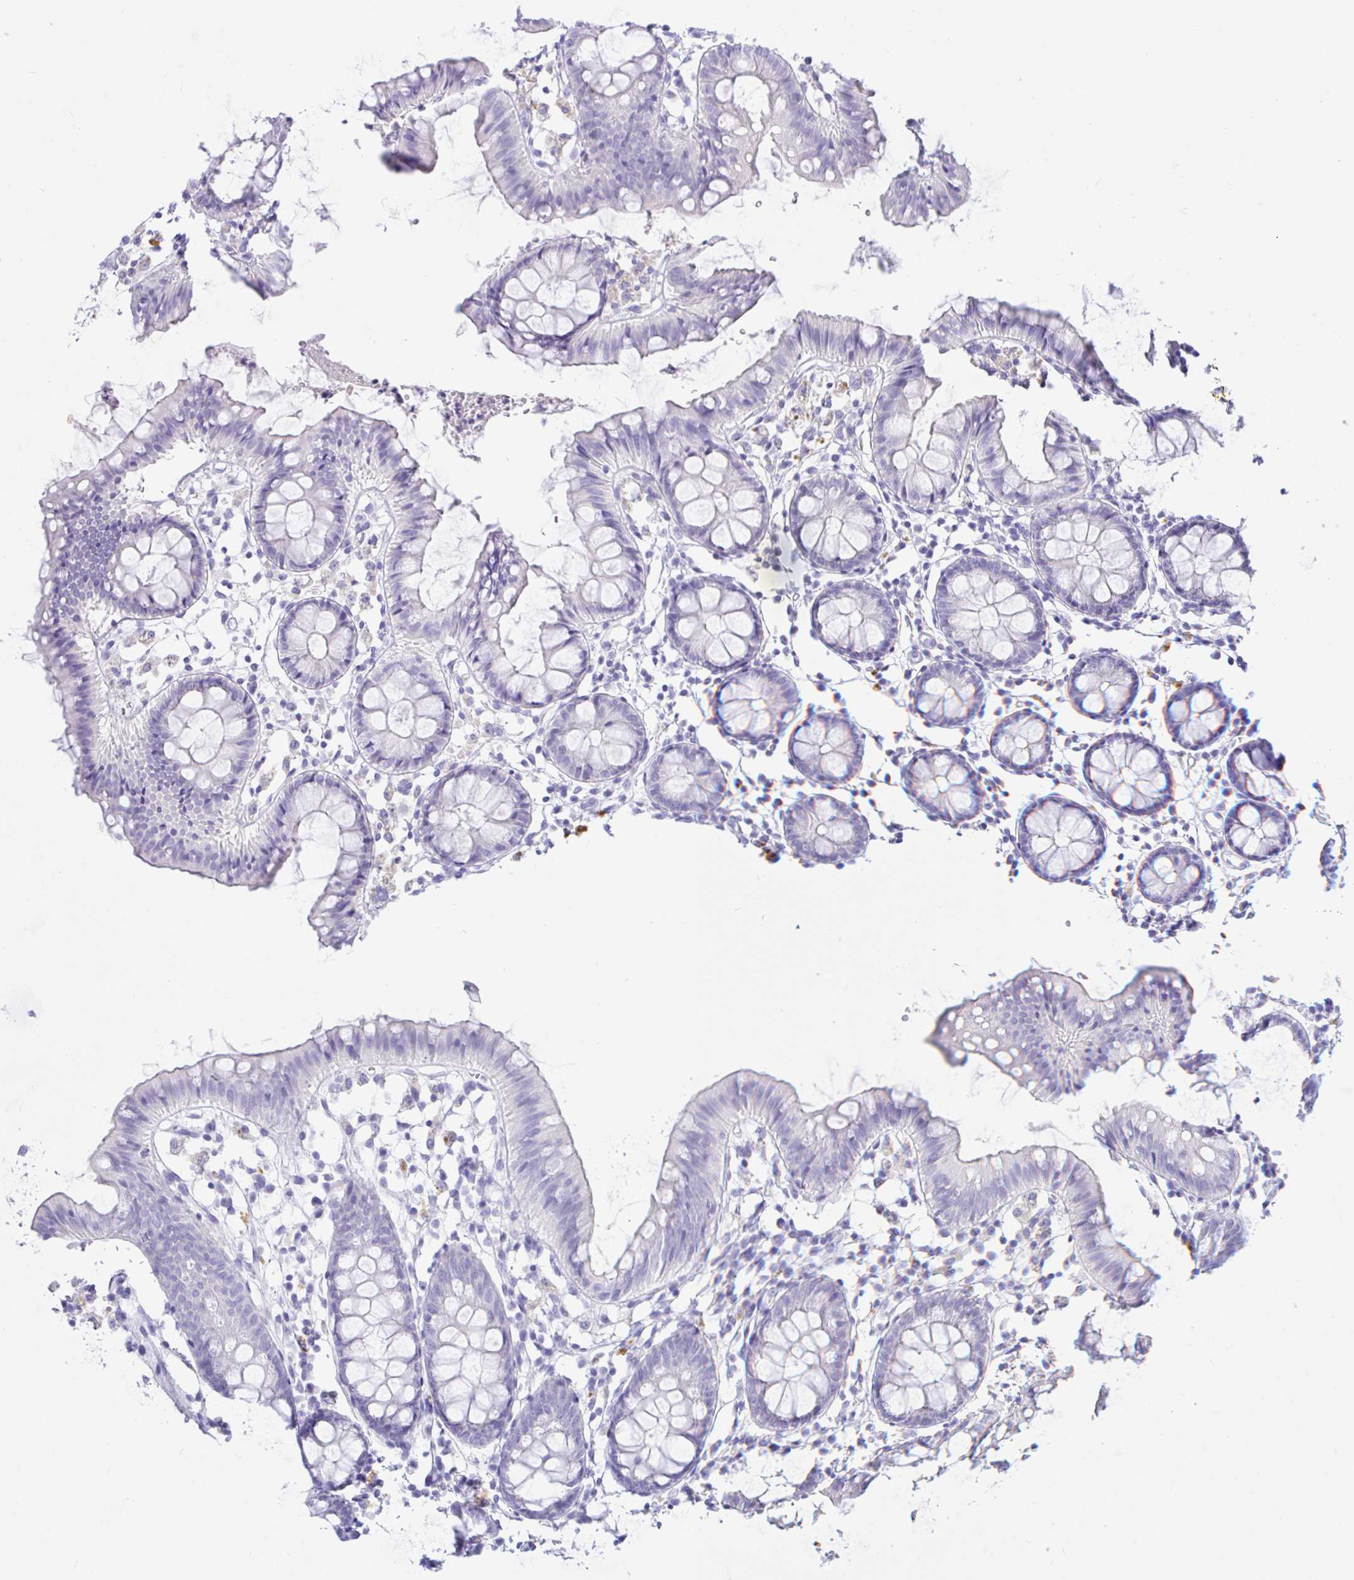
{"staining": {"intensity": "negative", "quantity": "none", "location": "none"}, "tissue": "colon", "cell_type": "Endothelial cells", "image_type": "normal", "snomed": [{"axis": "morphology", "description": "Normal tissue, NOS"}, {"axis": "topography", "description": "Colon"}], "caption": "This is an immunohistochemistry micrograph of normal colon. There is no staining in endothelial cells.", "gene": "PAX8", "patient": {"sex": "female", "age": 84}}